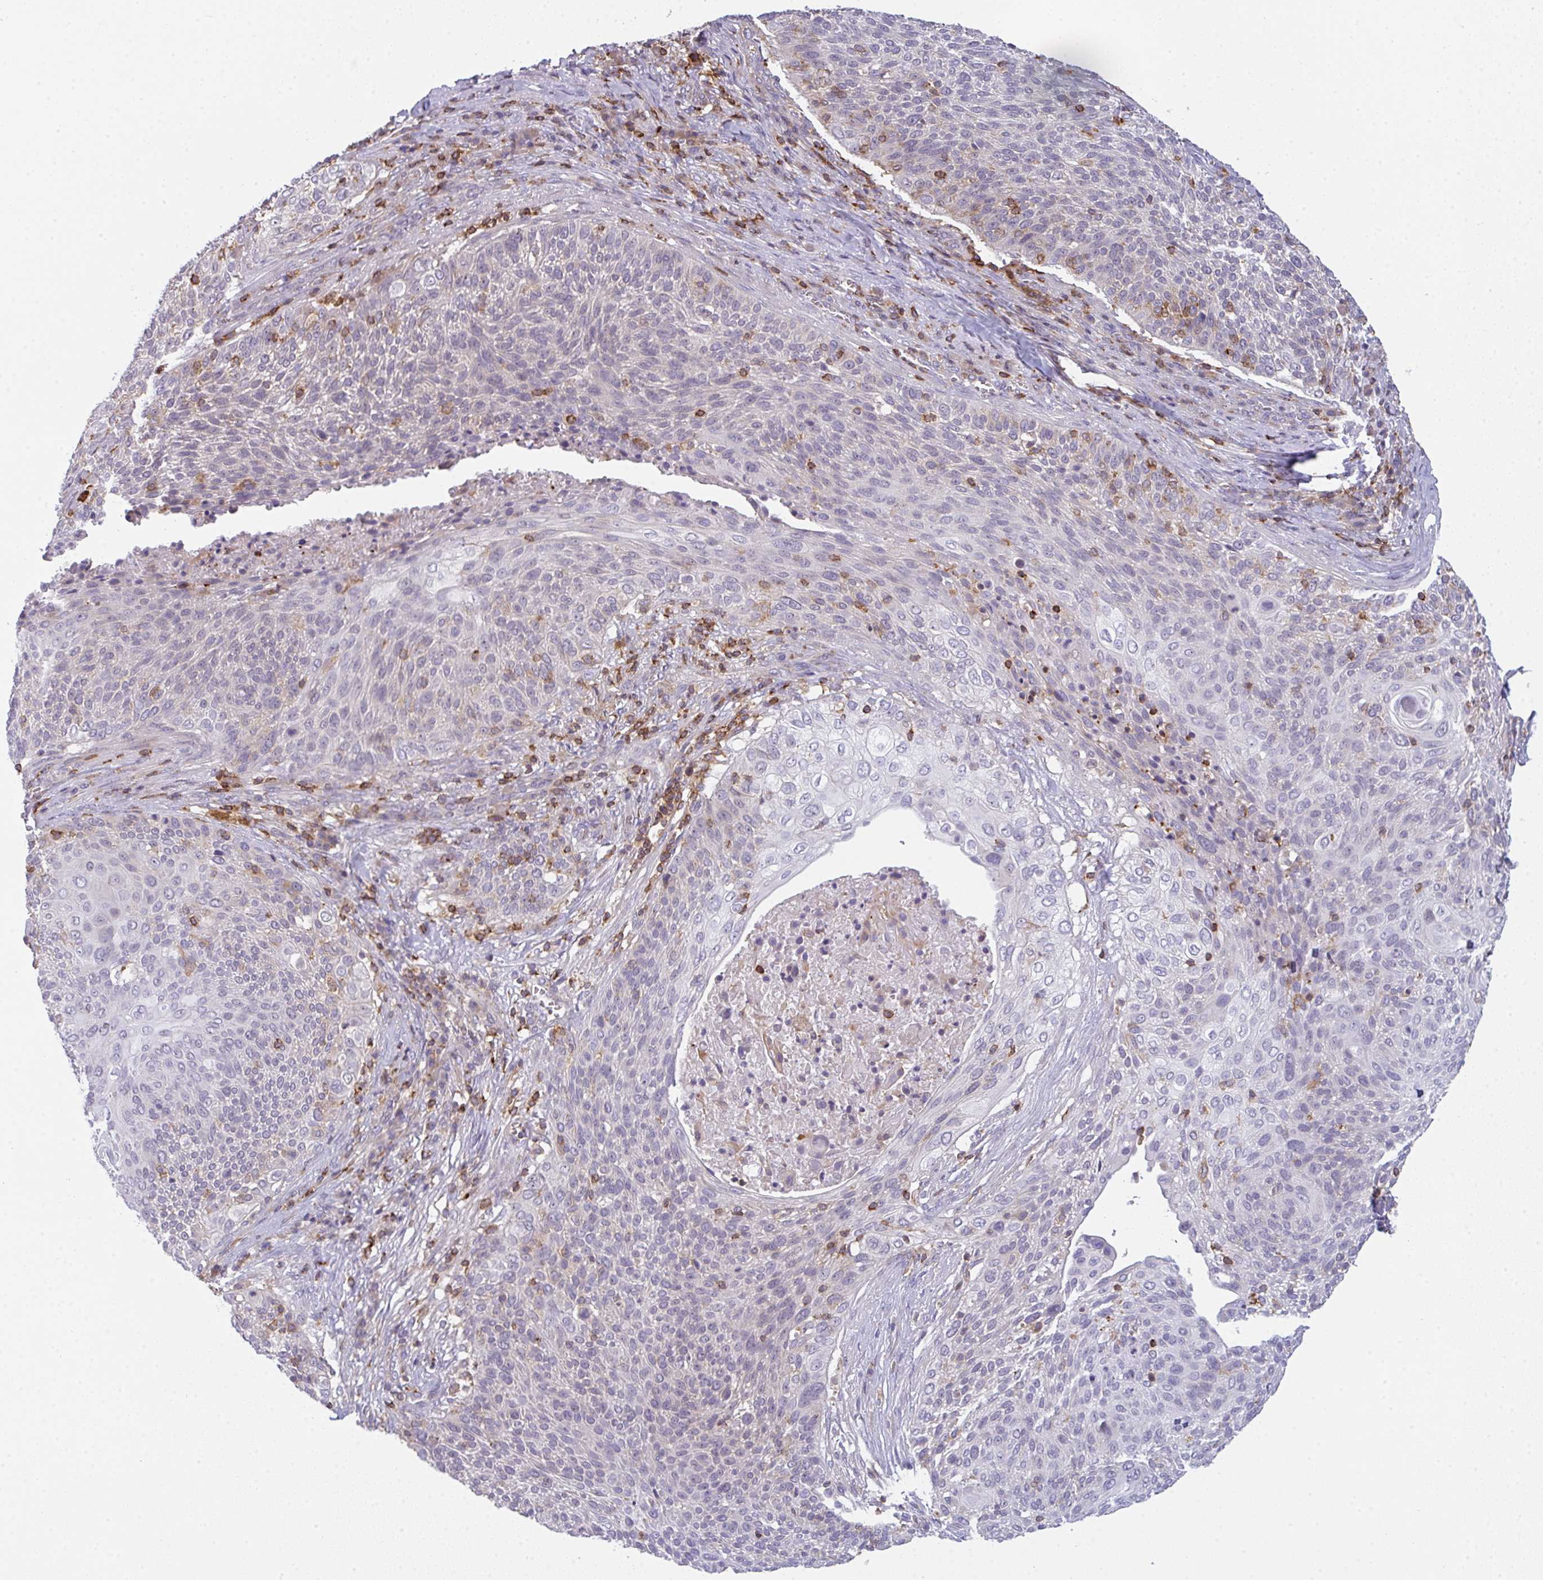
{"staining": {"intensity": "negative", "quantity": "none", "location": "none"}, "tissue": "cervical cancer", "cell_type": "Tumor cells", "image_type": "cancer", "snomed": [{"axis": "morphology", "description": "Squamous cell carcinoma, NOS"}, {"axis": "topography", "description": "Cervix"}], "caption": "DAB immunohistochemical staining of human cervical cancer (squamous cell carcinoma) exhibits no significant staining in tumor cells.", "gene": "CD80", "patient": {"sex": "female", "age": 31}}